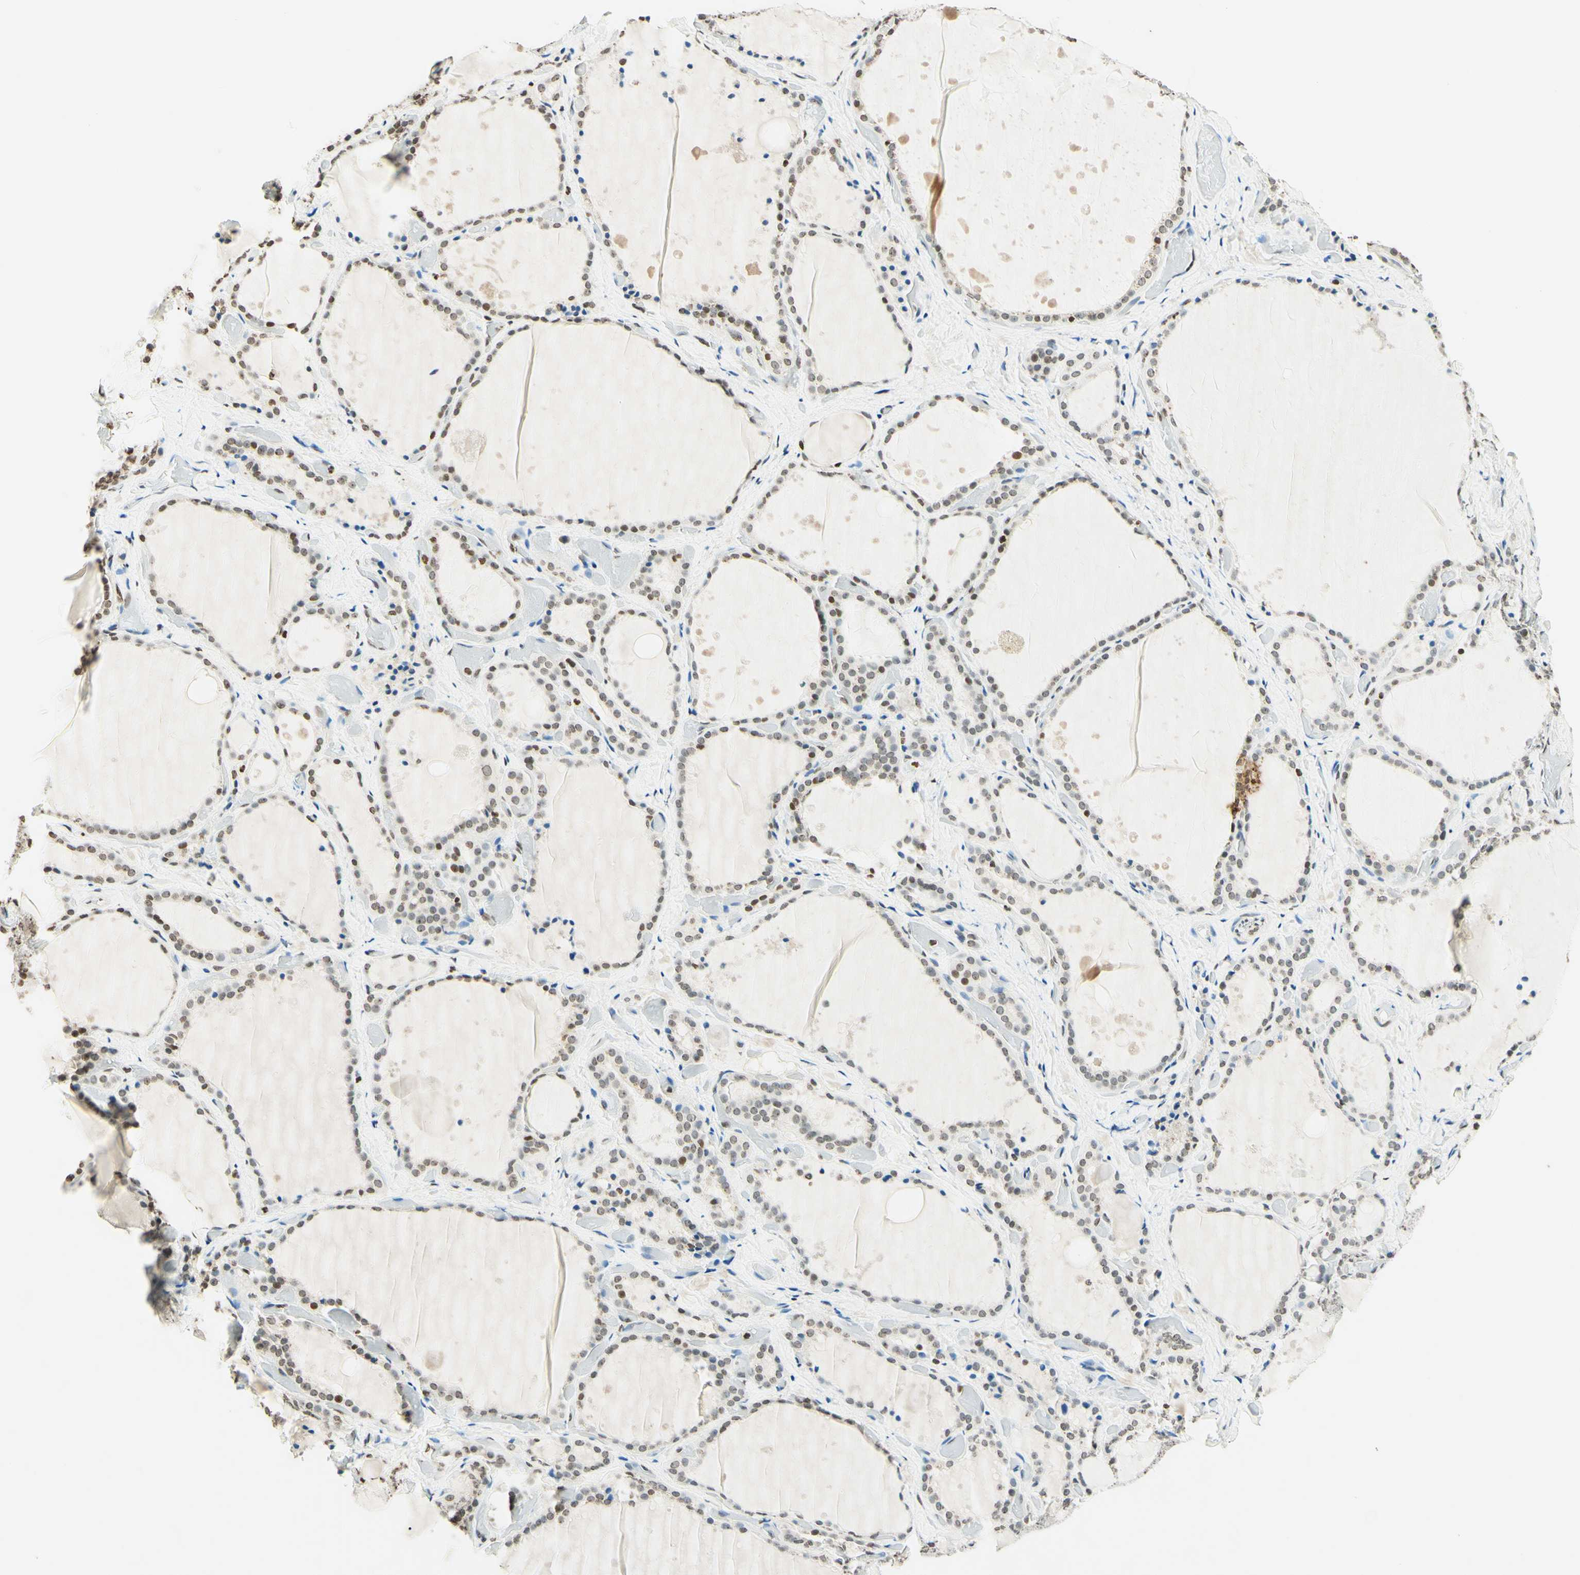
{"staining": {"intensity": "weak", "quantity": "25%-75%", "location": "nuclear"}, "tissue": "thyroid gland", "cell_type": "Glandular cells", "image_type": "normal", "snomed": [{"axis": "morphology", "description": "Normal tissue, NOS"}, {"axis": "topography", "description": "Thyroid gland"}], "caption": "IHC of unremarkable thyroid gland displays low levels of weak nuclear positivity in approximately 25%-75% of glandular cells.", "gene": "MSH2", "patient": {"sex": "female", "age": 44}}